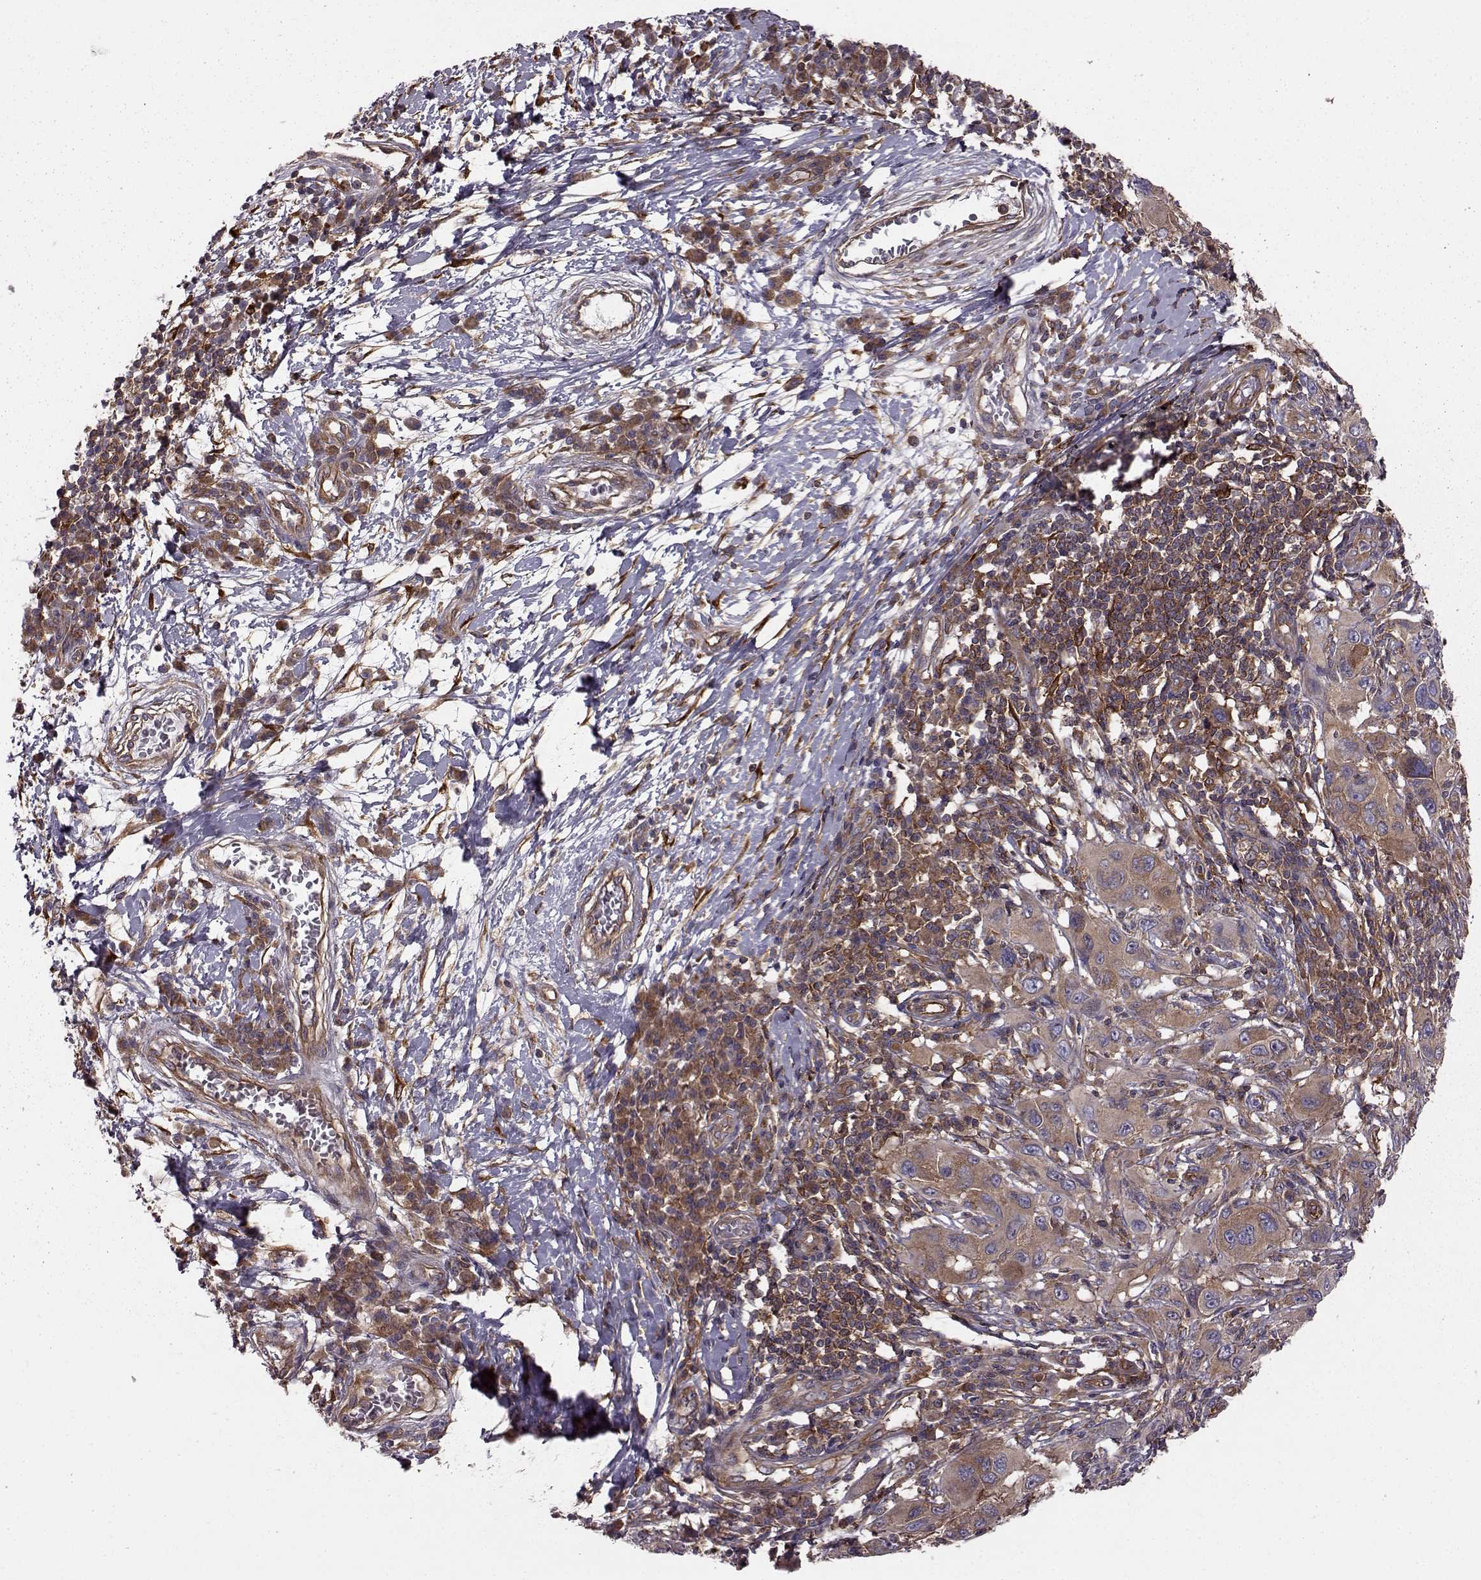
{"staining": {"intensity": "moderate", "quantity": ">75%", "location": "cytoplasmic/membranous"}, "tissue": "melanoma", "cell_type": "Tumor cells", "image_type": "cancer", "snomed": [{"axis": "morphology", "description": "Malignant melanoma, NOS"}, {"axis": "topography", "description": "Skin"}], "caption": "Brown immunohistochemical staining in human malignant melanoma exhibits moderate cytoplasmic/membranous positivity in about >75% of tumor cells.", "gene": "RABGAP1", "patient": {"sex": "male", "age": 53}}